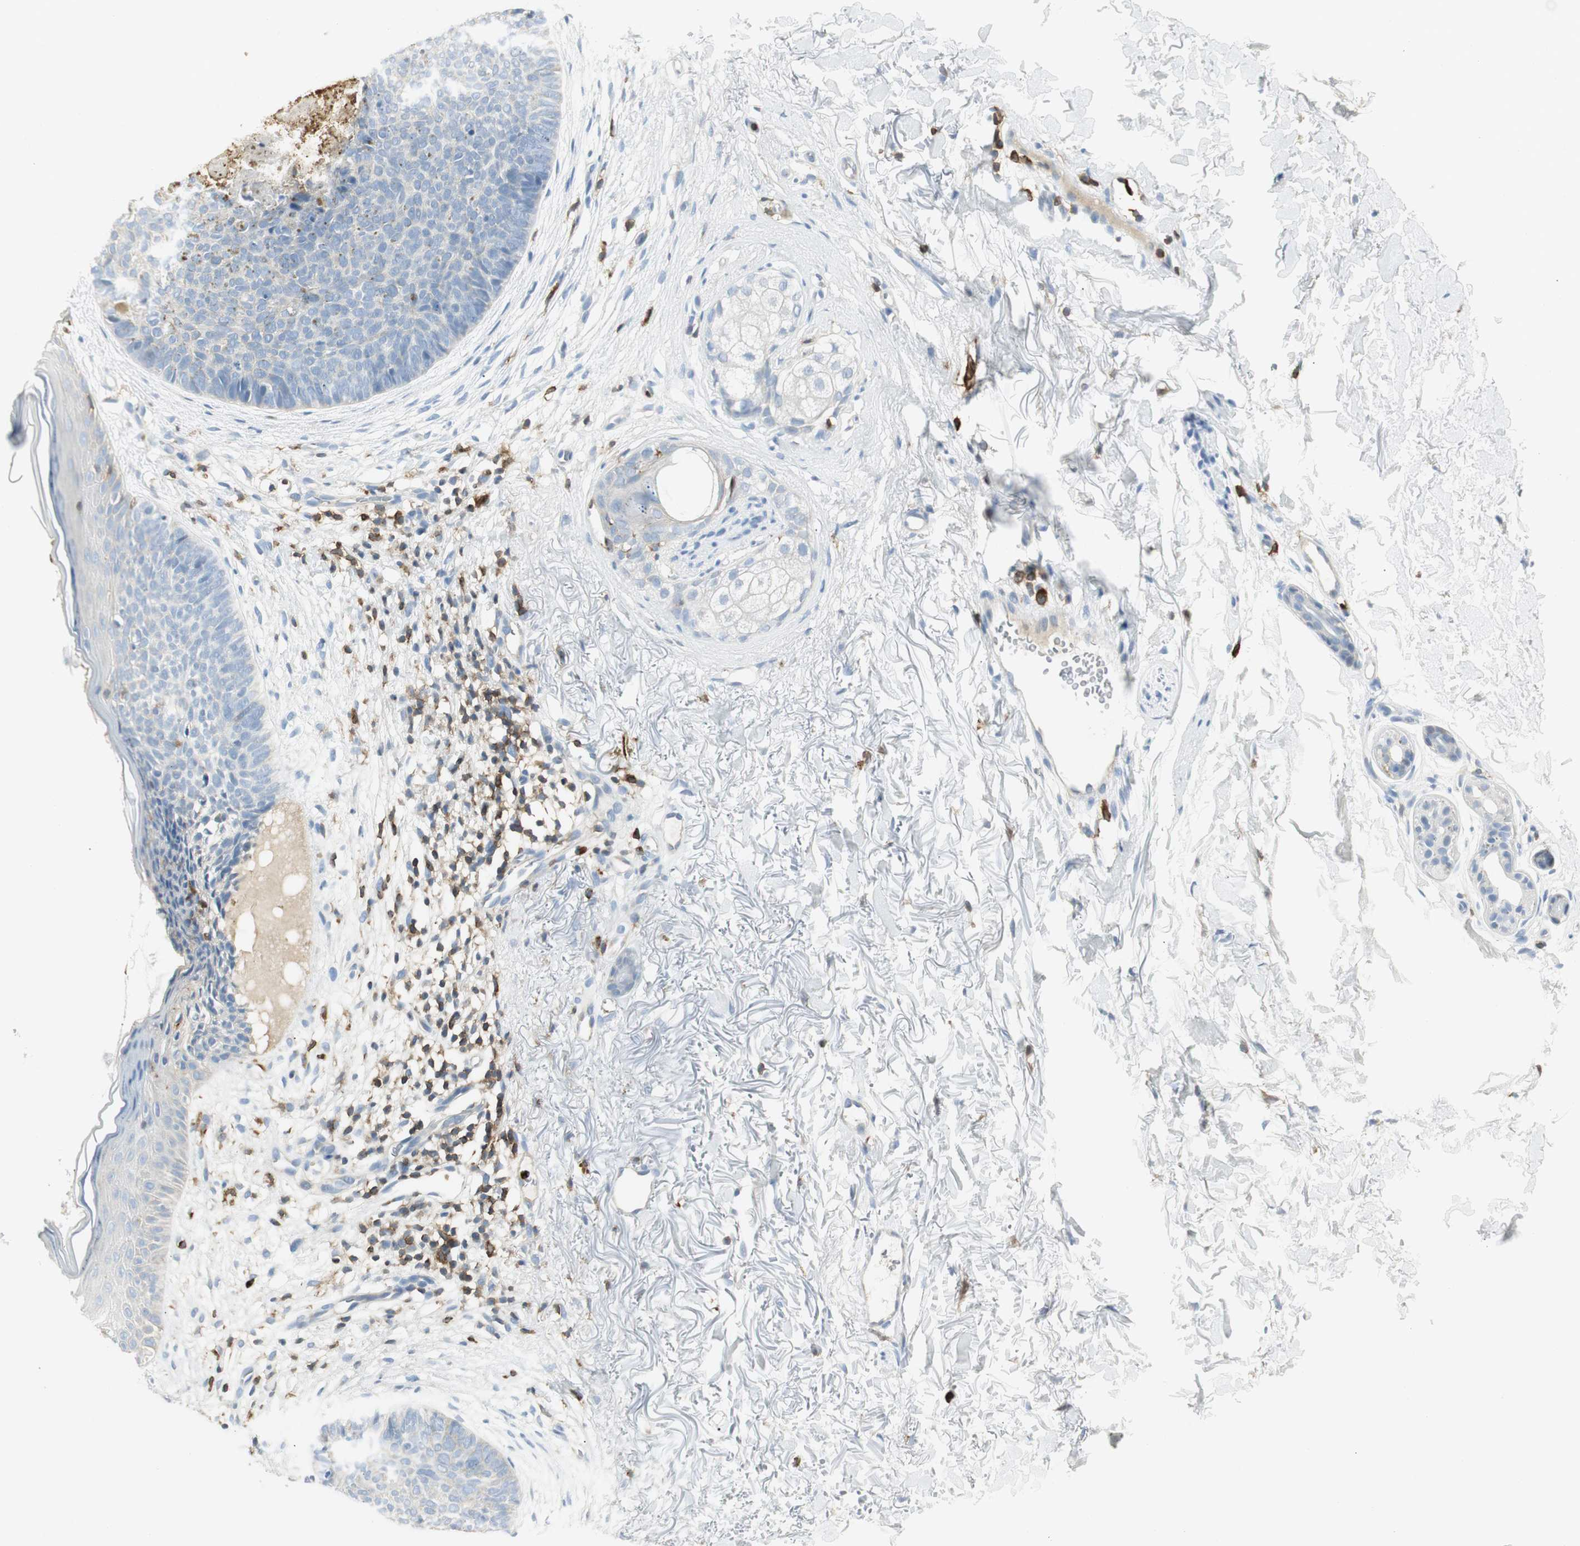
{"staining": {"intensity": "negative", "quantity": "none", "location": "none"}, "tissue": "skin cancer", "cell_type": "Tumor cells", "image_type": "cancer", "snomed": [{"axis": "morphology", "description": "Basal cell carcinoma"}, {"axis": "topography", "description": "Skin"}], "caption": "Skin cancer (basal cell carcinoma) was stained to show a protein in brown. There is no significant positivity in tumor cells.", "gene": "ITGB2", "patient": {"sex": "female", "age": 70}}